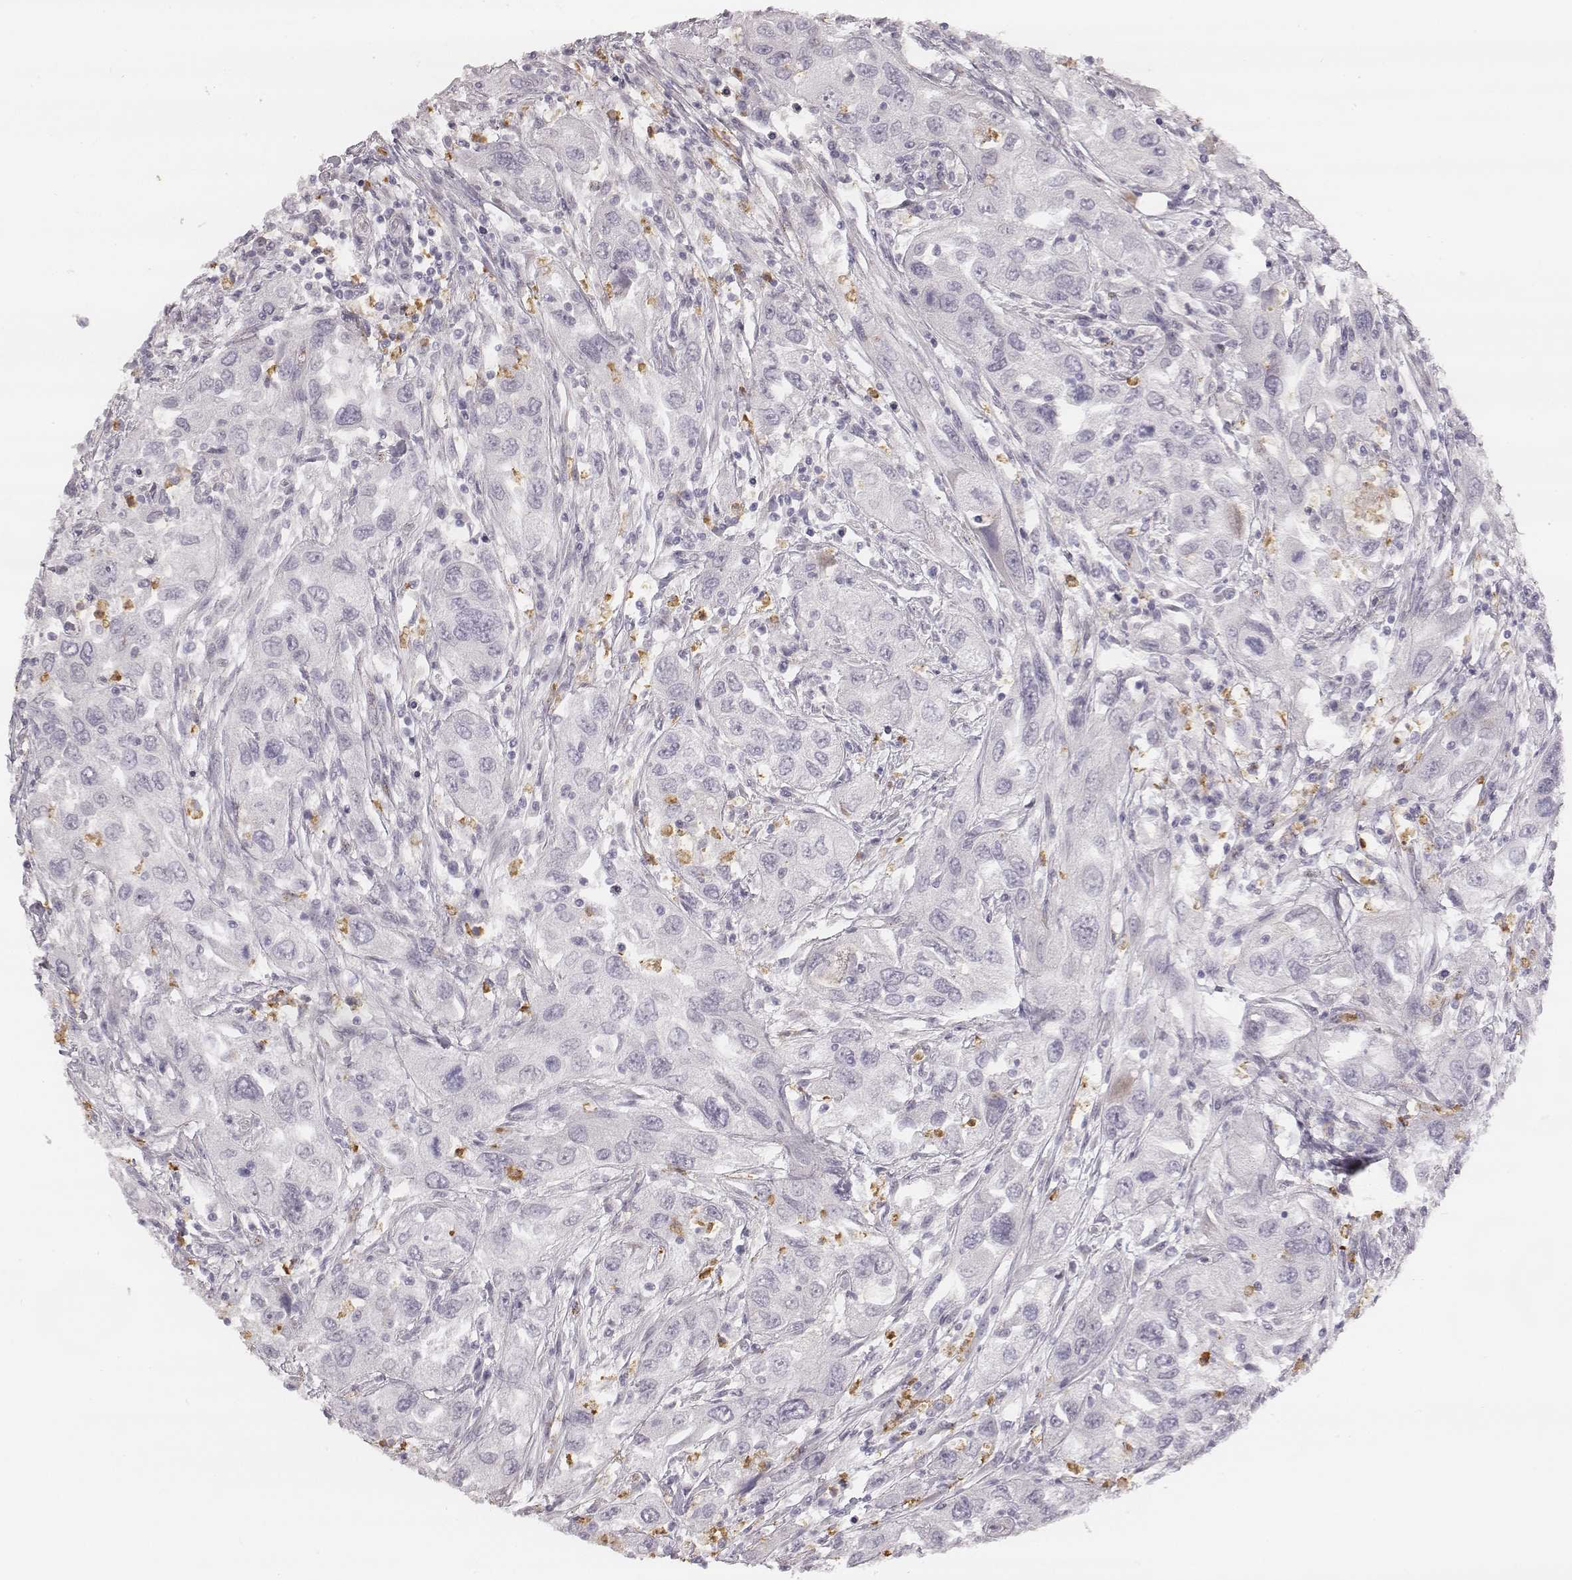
{"staining": {"intensity": "negative", "quantity": "none", "location": "none"}, "tissue": "urothelial cancer", "cell_type": "Tumor cells", "image_type": "cancer", "snomed": [{"axis": "morphology", "description": "Urothelial carcinoma, High grade"}, {"axis": "topography", "description": "Urinary bladder"}], "caption": "This is a image of IHC staining of high-grade urothelial carcinoma, which shows no expression in tumor cells.", "gene": "KCNJ12", "patient": {"sex": "male", "age": 76}}